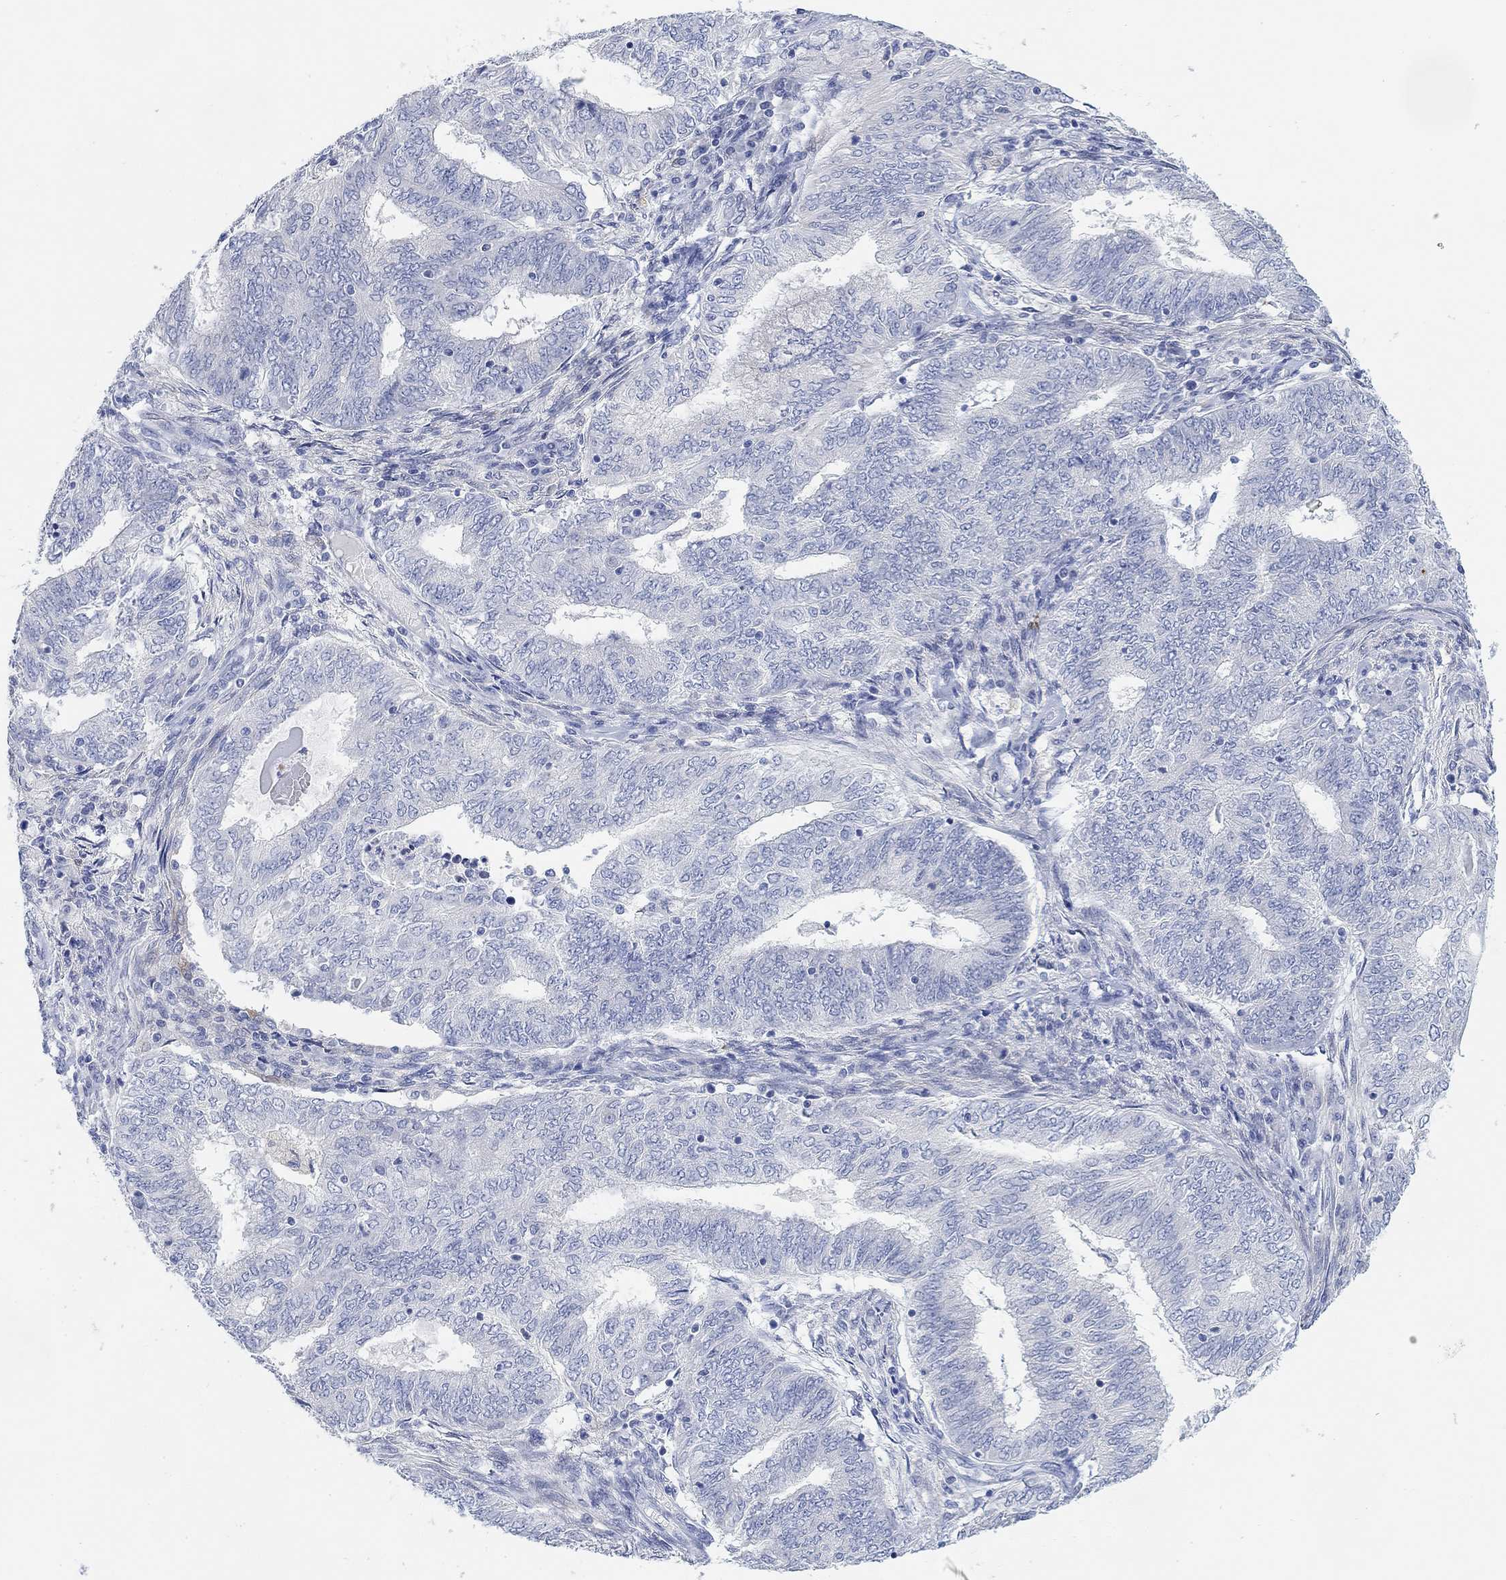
{"staining": {"intensity": "negative", "quantity": "none", "location": "none"}, "tissue": "endometrial cancer", "cell_type": "Tumor cells", "image_type": "cancer", "snomed": [{"axis": "morphology", "description": "Adenocarcinoma, NOS"}, {"axis": "topography", "description": "Endometrium"}], "caption": "Protein analysis of endometrial cancer (adenocarcinoma) reveals no significant expression in tumor cells.", "gene": "VAT1L", "patient": {"sex": "female", "age": 62}}